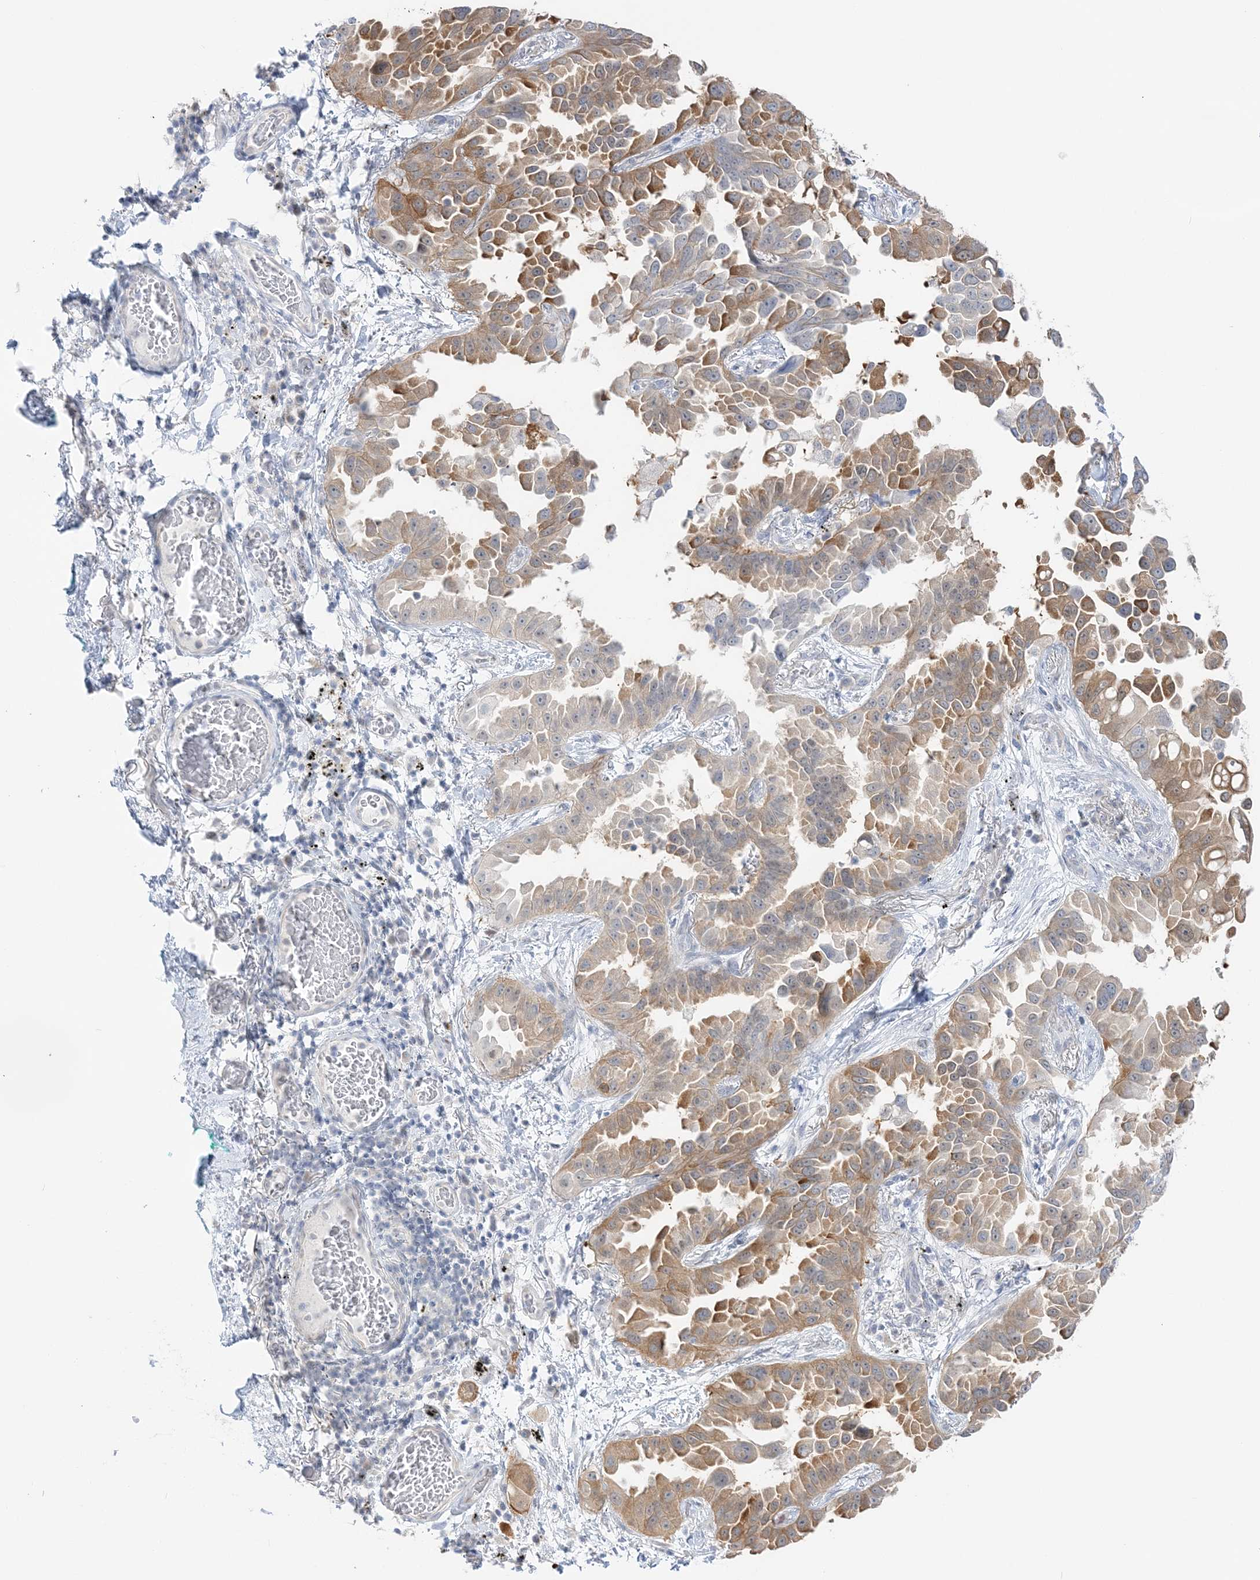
{"staining": {"intensity": "moderate", "quantity": ">75%", "location": "cytoplasmic/membranous"}, "tissue": "lung cancer", "cell_type": "Tumor cells", "image_type": "cancer", "snomed": [{"axis": "morphology", "description": "Adenocarcinoma, NOS"}, {"axis": "topography", "description": "Lung"}], "caption": "Adenocarcinoma (lung) was stained to show a protein in brown. There is medium levels of moderate cytoplasmic/membranous positivity in approximately >75% of tumor cells.", "gene": "THADA", "patient": {"sex": "female", "age": 67}}